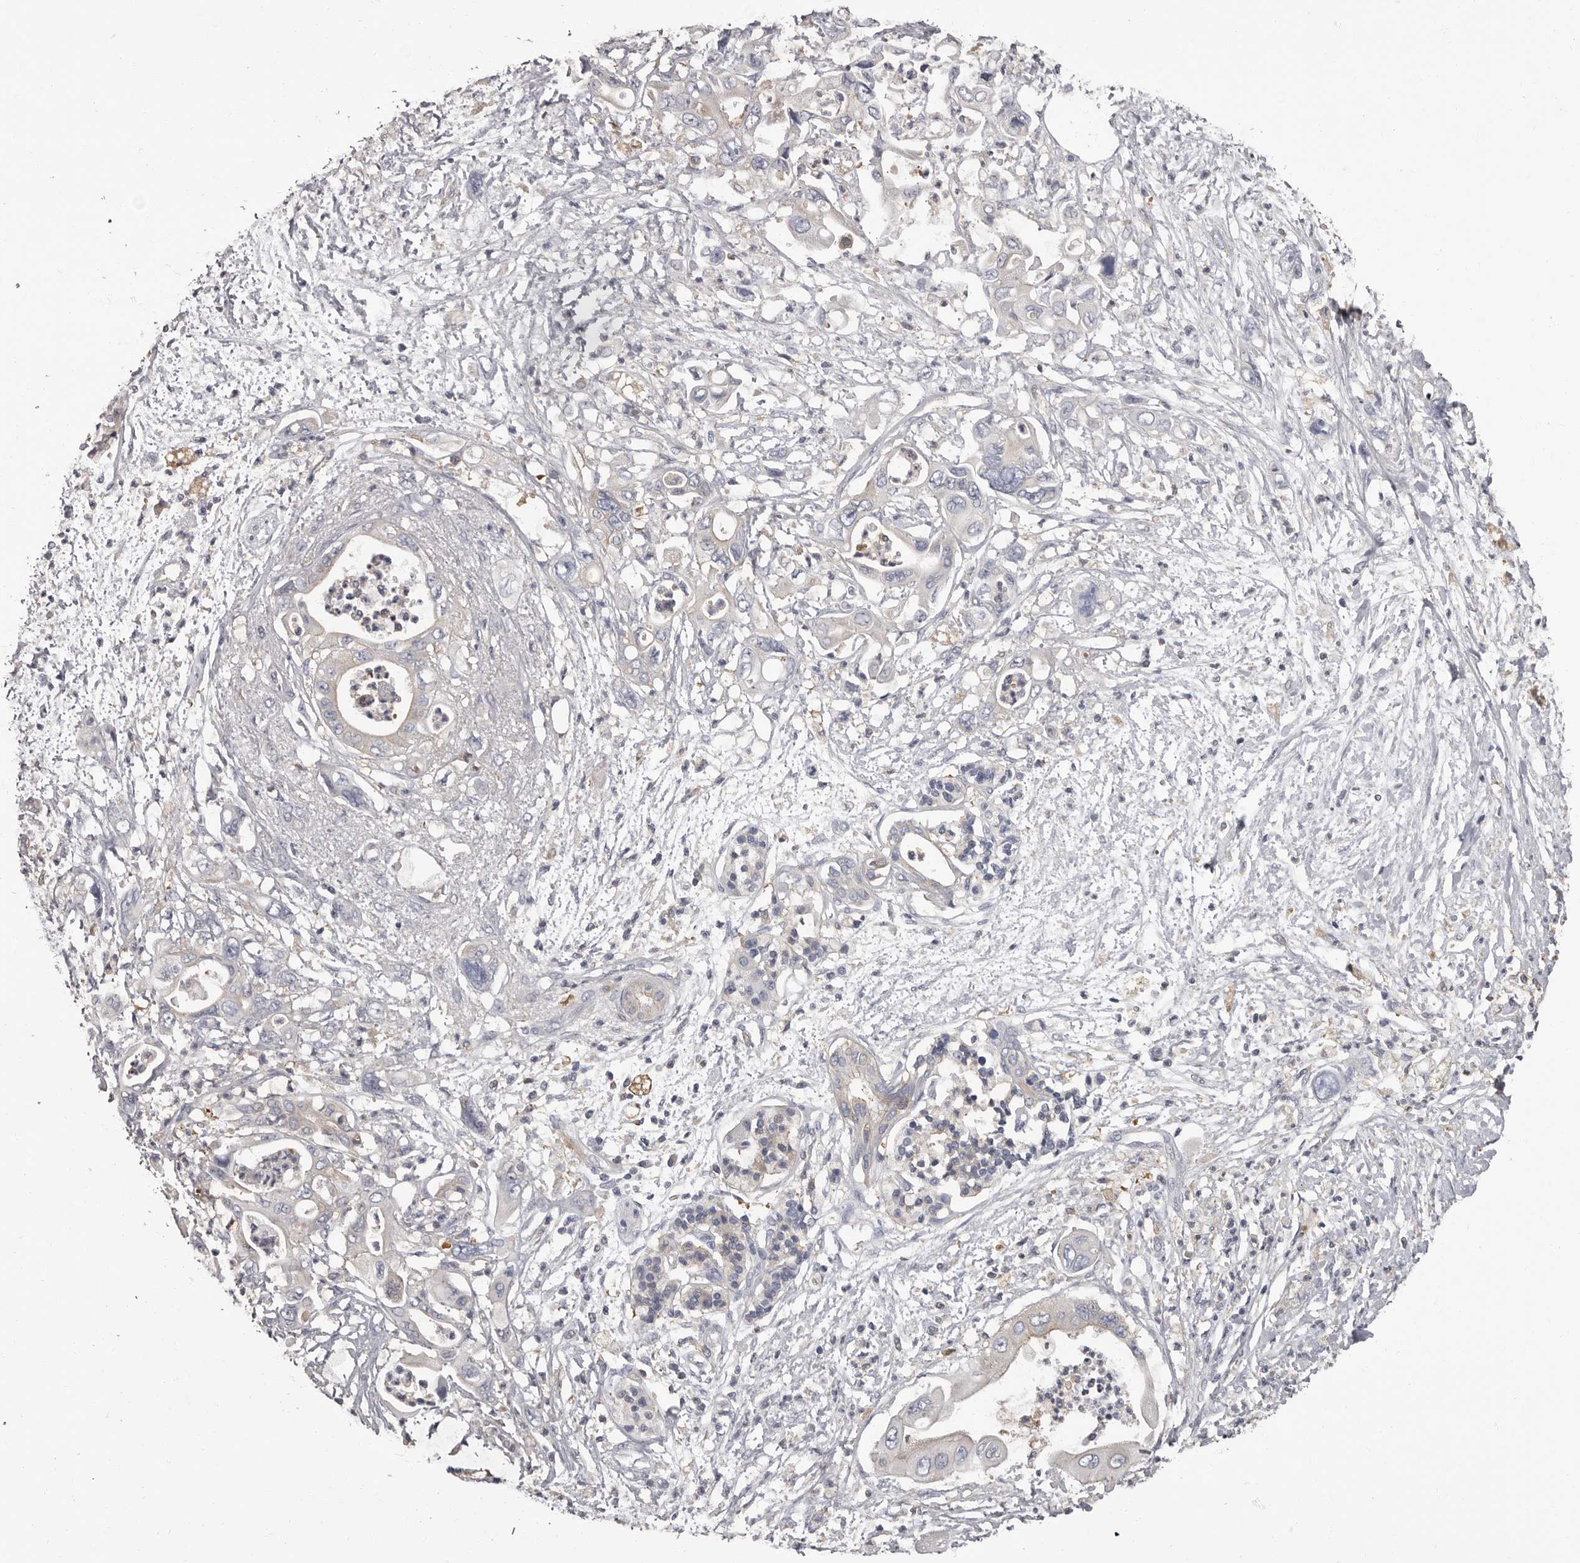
{"staining": {"intensity": "negative", "quantity": "none", "location": "none"}, "tissue": "pancreatic cancer", "cell_type": "Tumor cells", "image_type": "cancer", "snomed": [{"axis": "morphology", "description": "Adenocarcinoma, NOS"}, {"axis": "topography", "description": "Pancreas"}], "caption": "DAB immunohistochemical staining of pancreatic cancer (adenocarcinoma) displays no significant staining in tumor cells.", "gene": "APEH", "patient": {"sex": "male", "age": 66}}